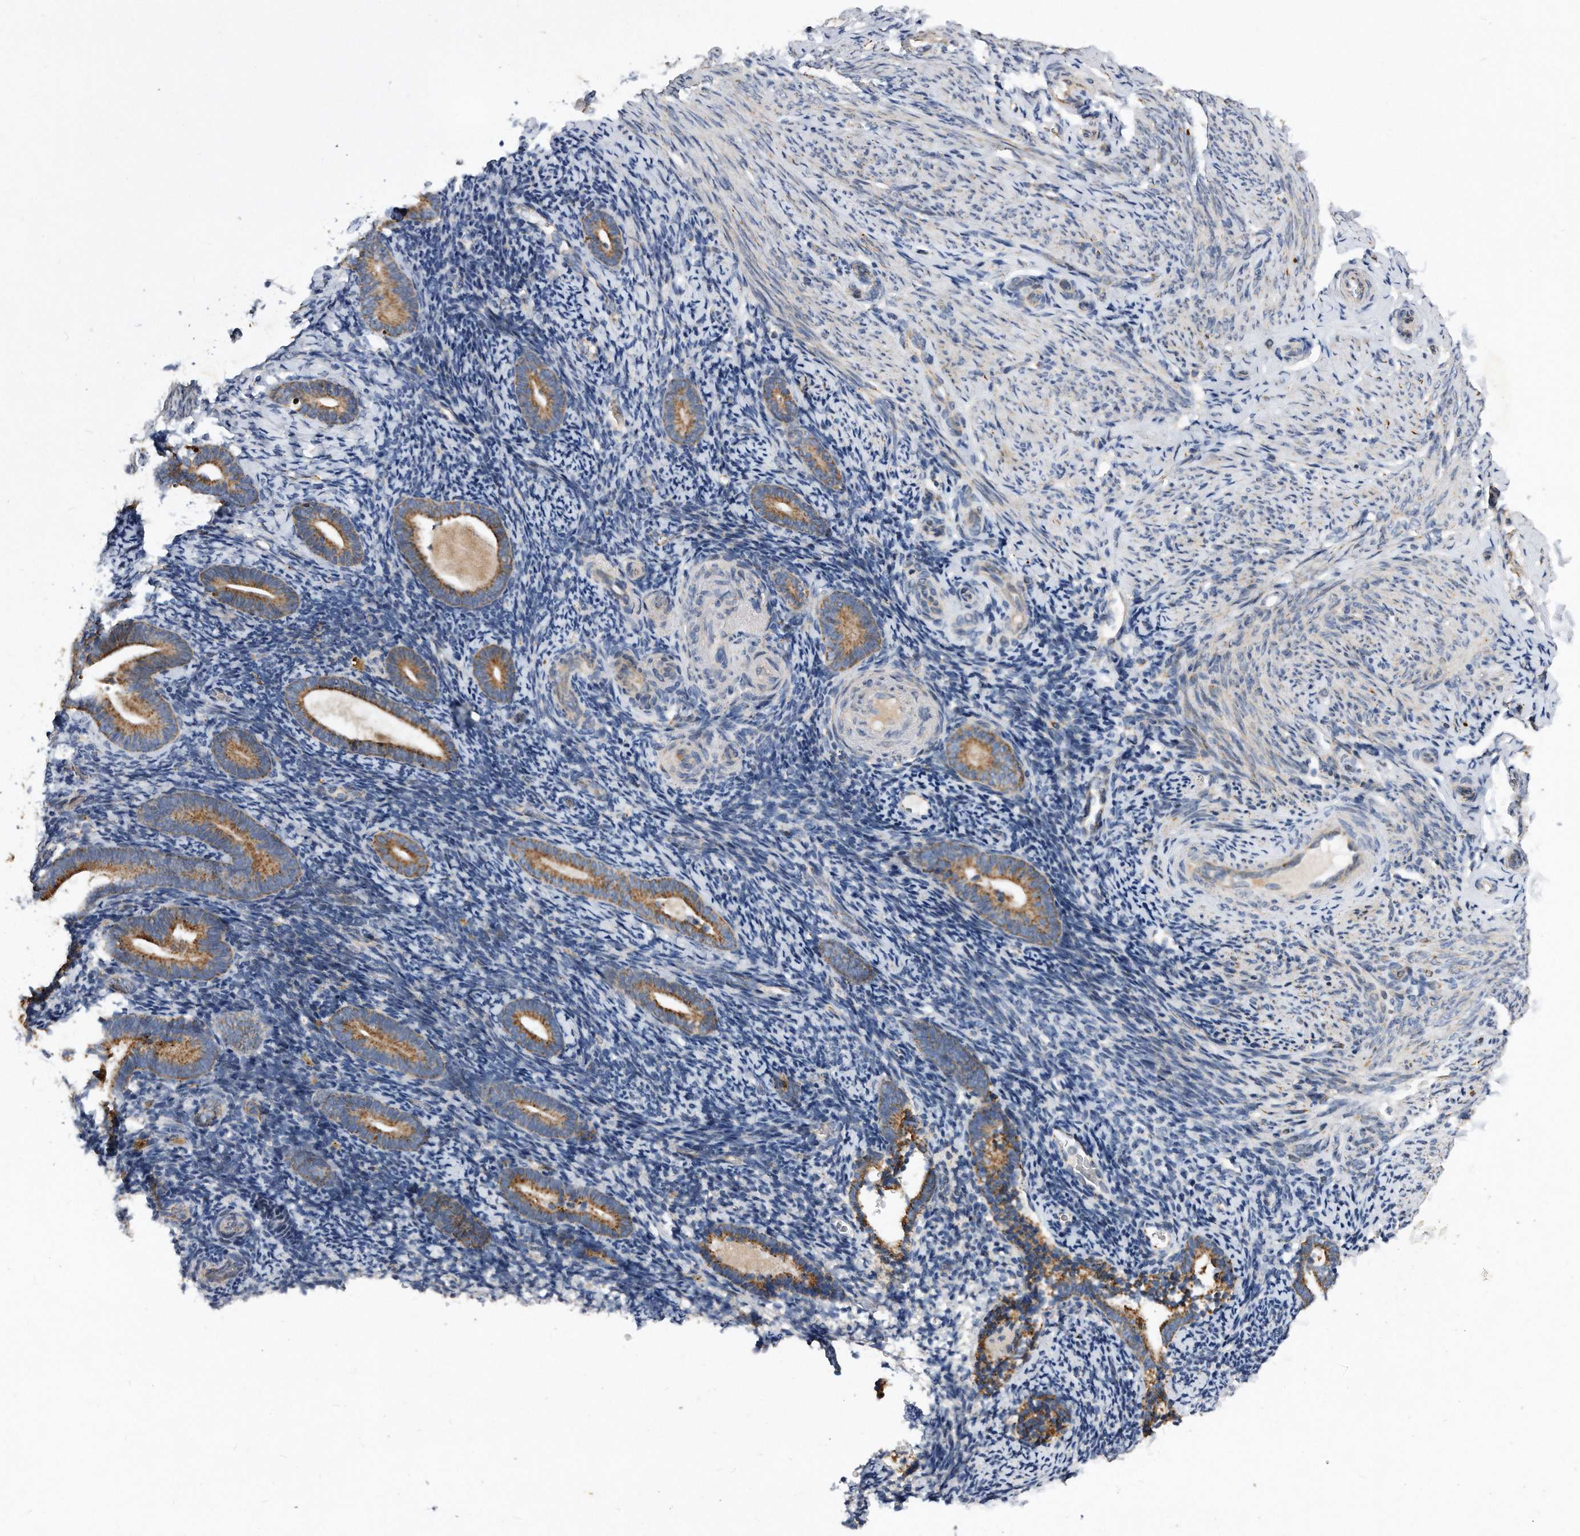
{"staining": {"intensity": "negative", "quantity": "none", "location": "none"}, "tissue": "endometrium", "cell_type": "Cells in endometrial stroma", "image_type": "normal", "snomed": [{"axis": "morphology", "description": "Normal tissue, NOS"}, {"axis": "topography", "description": "Endometrium"}], "caption": "A histopathology image of human endometrium is negative for staining in cells in endometrial stroma. (DAB immunohistochemistry, high magnification).", "gene": "PPP5C", "patient": {"sex": "female", "age": 51}}